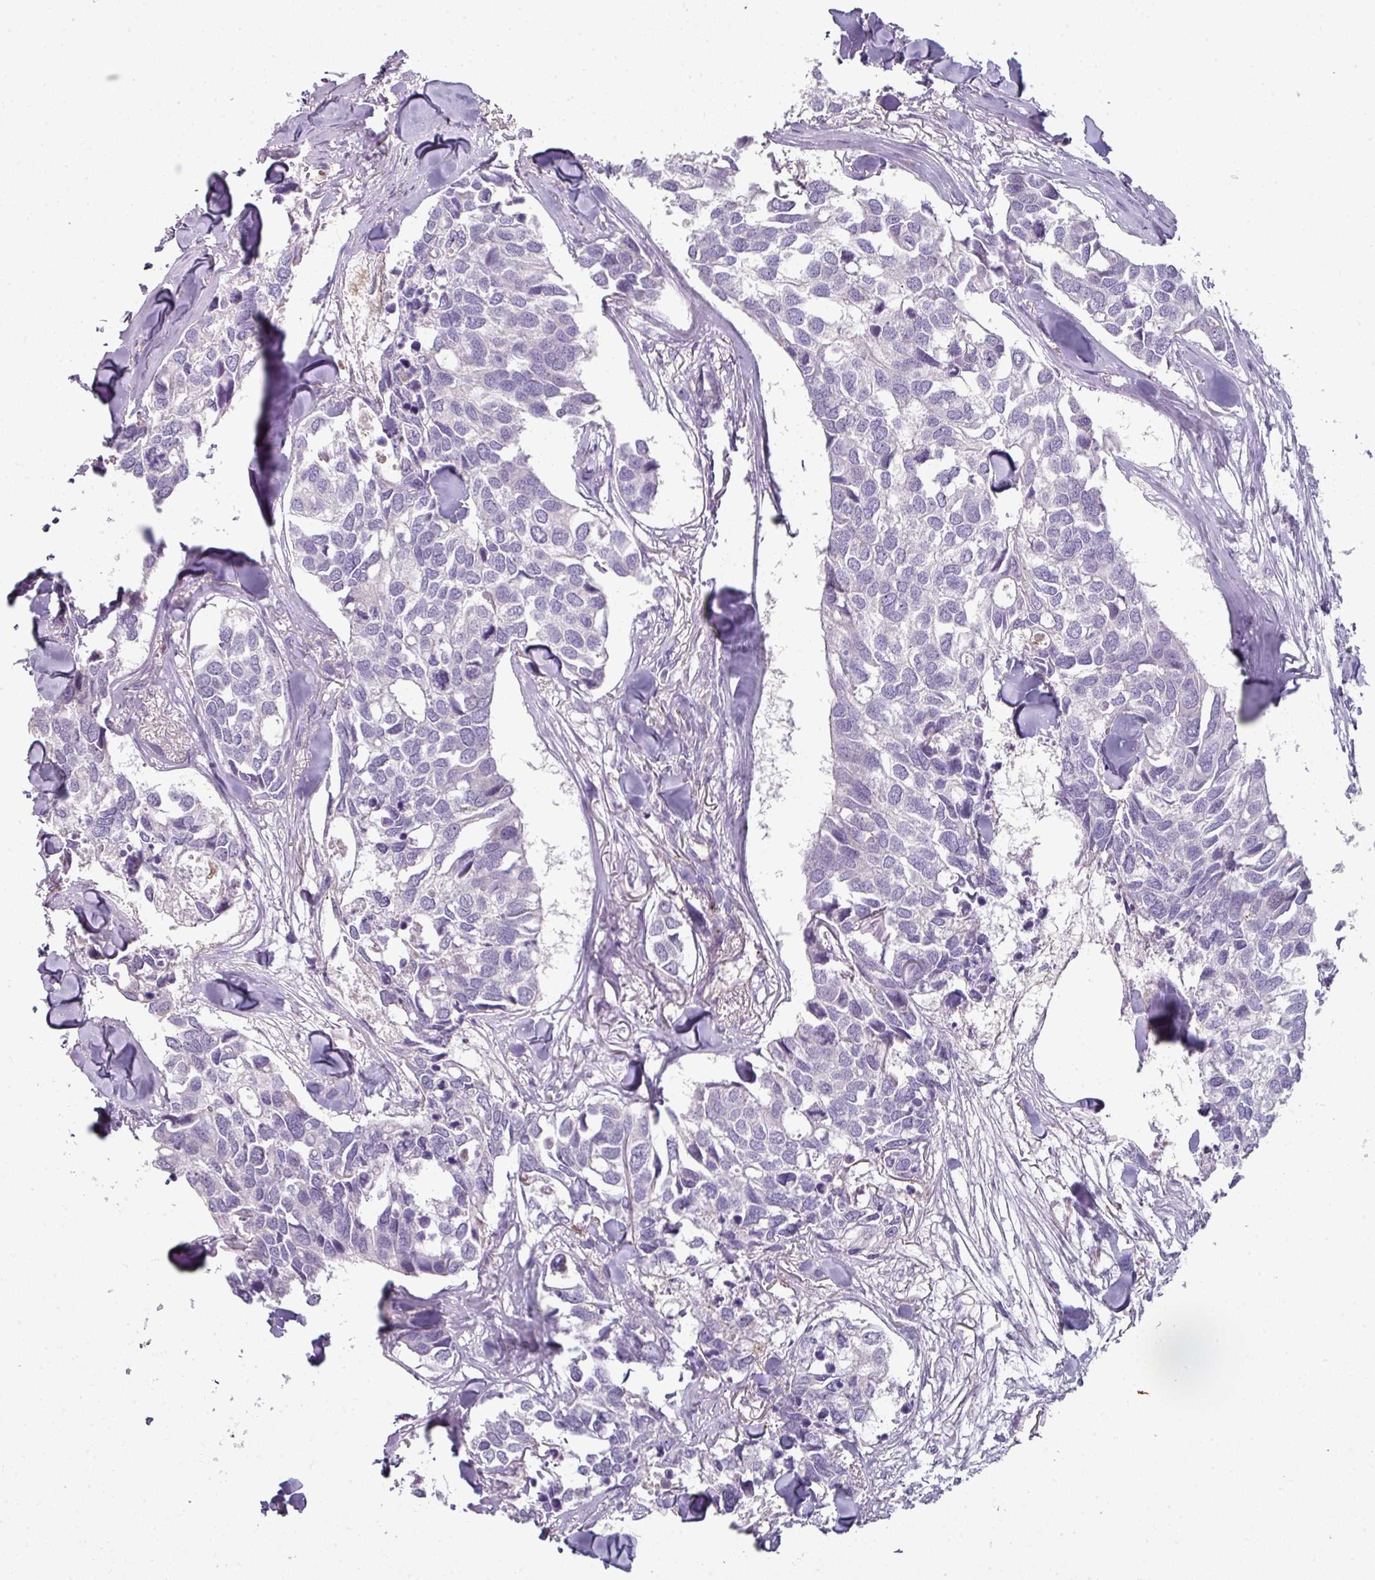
{"staining": {"intensity": "negative", "quantity": "none", "location": "none"}, "tissue": "breast cancer", "cell_type": "Tumor cells", "image_type": "cancer", "snomed": [{"axis": "morphology", "description": "Duct carcinoma"}, {"axis": "topography", "description": "Breast"}], "caption": "Tumor cells are negative for brown protein staining in breast intraductal carcinoma.", "gene": "FHAD1", "patient": {"sex": "female", "age": 83}}